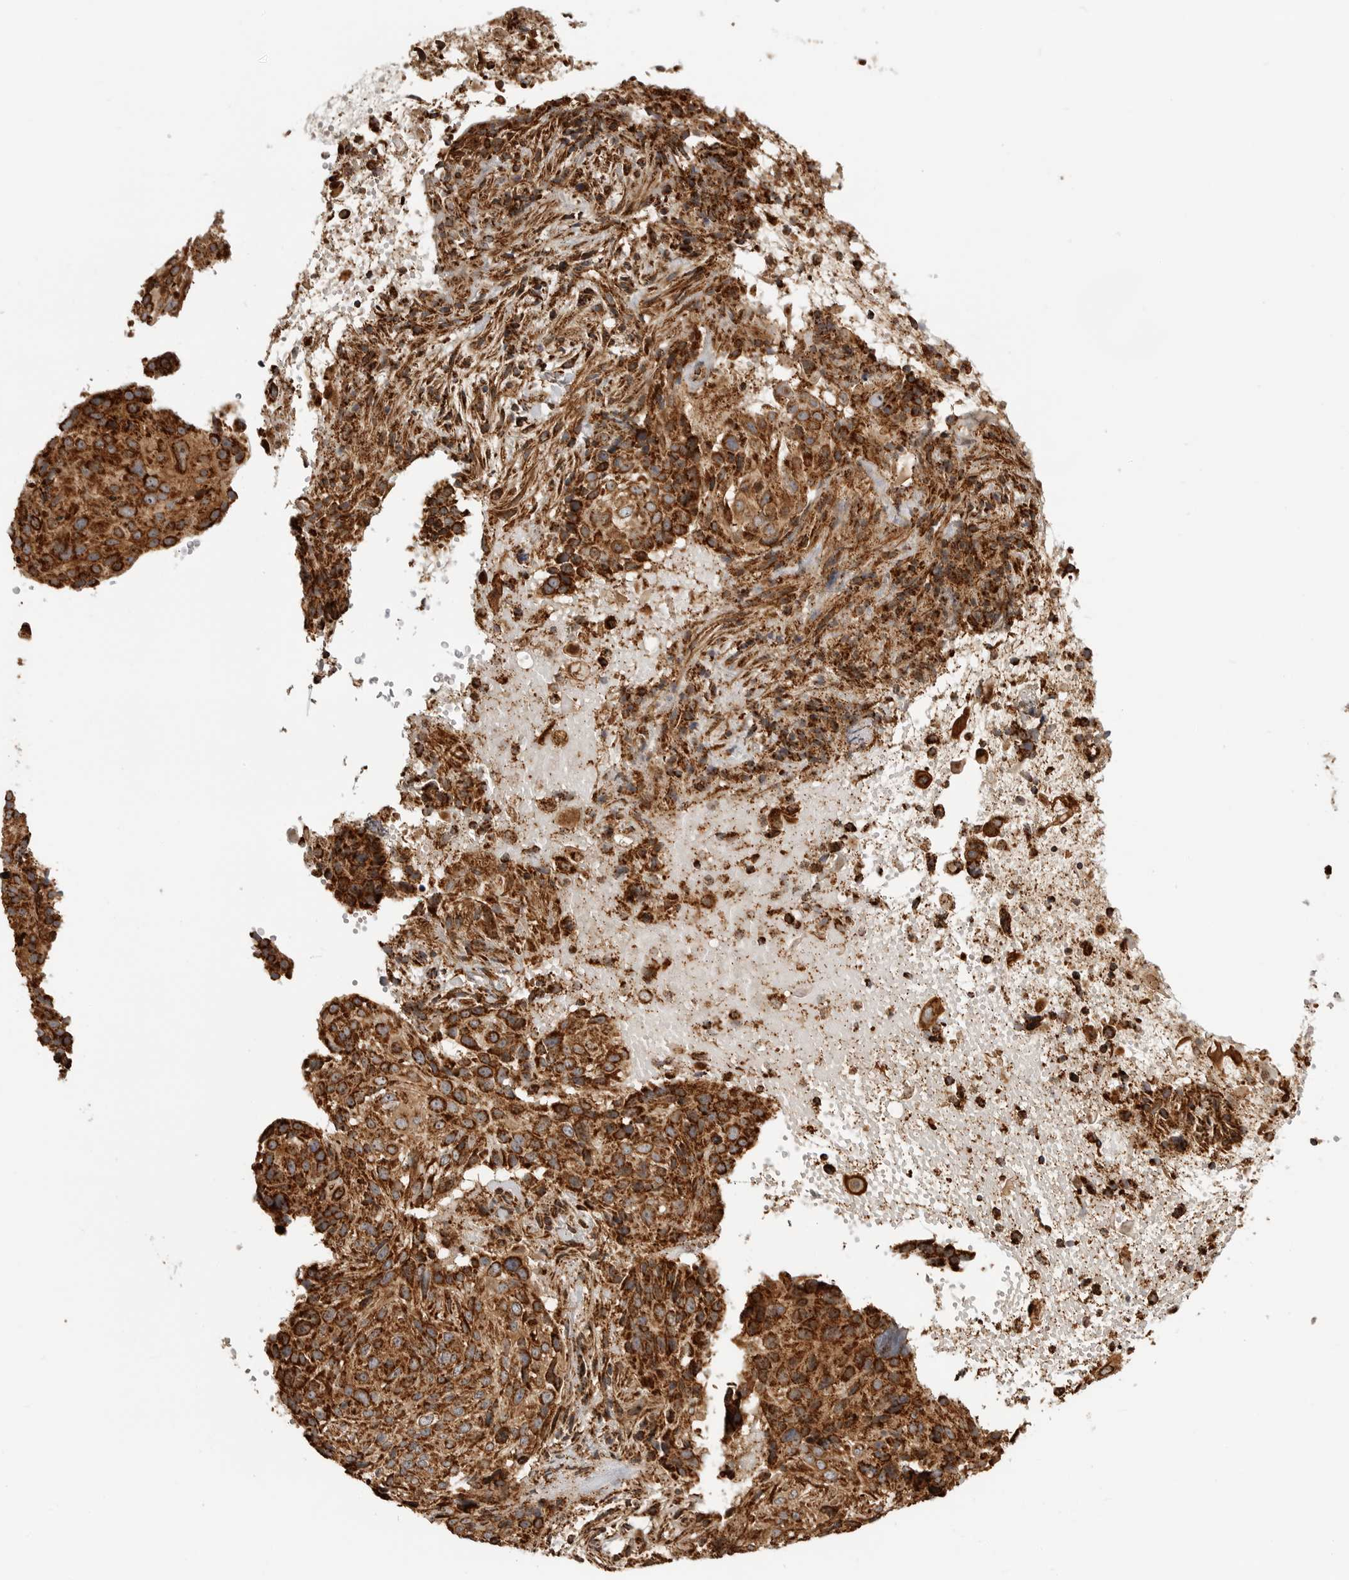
{"staining": {"intensity": "strong", "quantity": ">75%", "location": "cytoplasmic/membranous"}, "tissue": "cervical cancer", "cell_type": "Tumor cells", "image_type": "cancer", "snomed": [{"axis": "morphology", "description": "Squamous cell carcinoma, NOS"}, {"axis": "topography", "description": "Cervix"}], "caption": "Approximately >75% of tumor cells in squamous cell carcinoma (cervical) show strong cytoplasmic/membranous protein expression as visualized by brown immunohistochemical staining.", "gene": "BMP2K", "patient": {"sex": "female", "age": 74}}